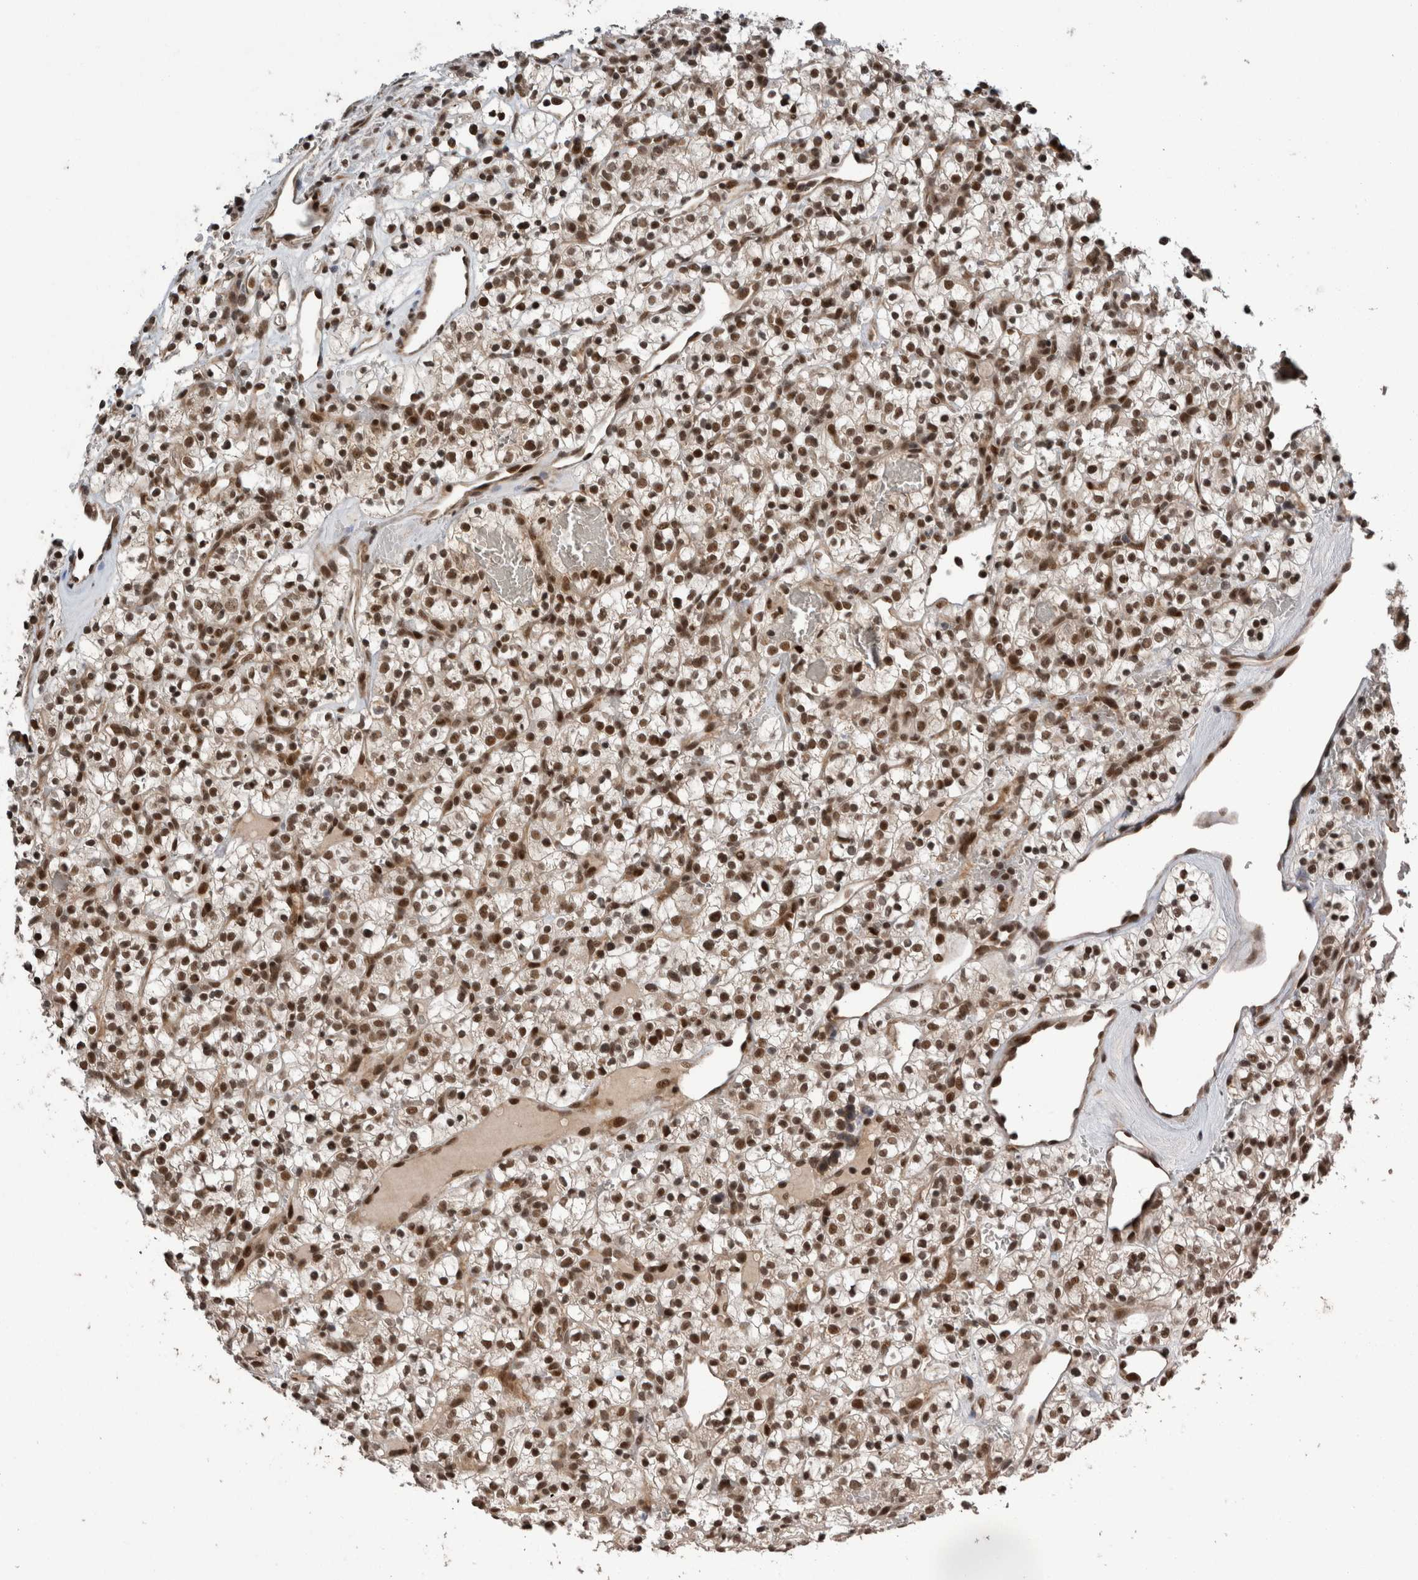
{"staining": {"intensity": "strong", "quantity": ">75%", "location": "nuclear"}, "tissue": "renal cancer", "cell_type": "Tumor cells", "image_type": "cancer", "snomed": [{"axis": "morphology", "description": "Adenocarcinoma, NOS"}, {"axis": "topography", "description": "Kidney"}], "caption": "Protein expression analysis of human renal adenocarcinoma reveals strong nuclear staining in approximately >75% of tumor cells.", "gene": "CPSF2", "patient": {"sex": "female", "age": 57}}